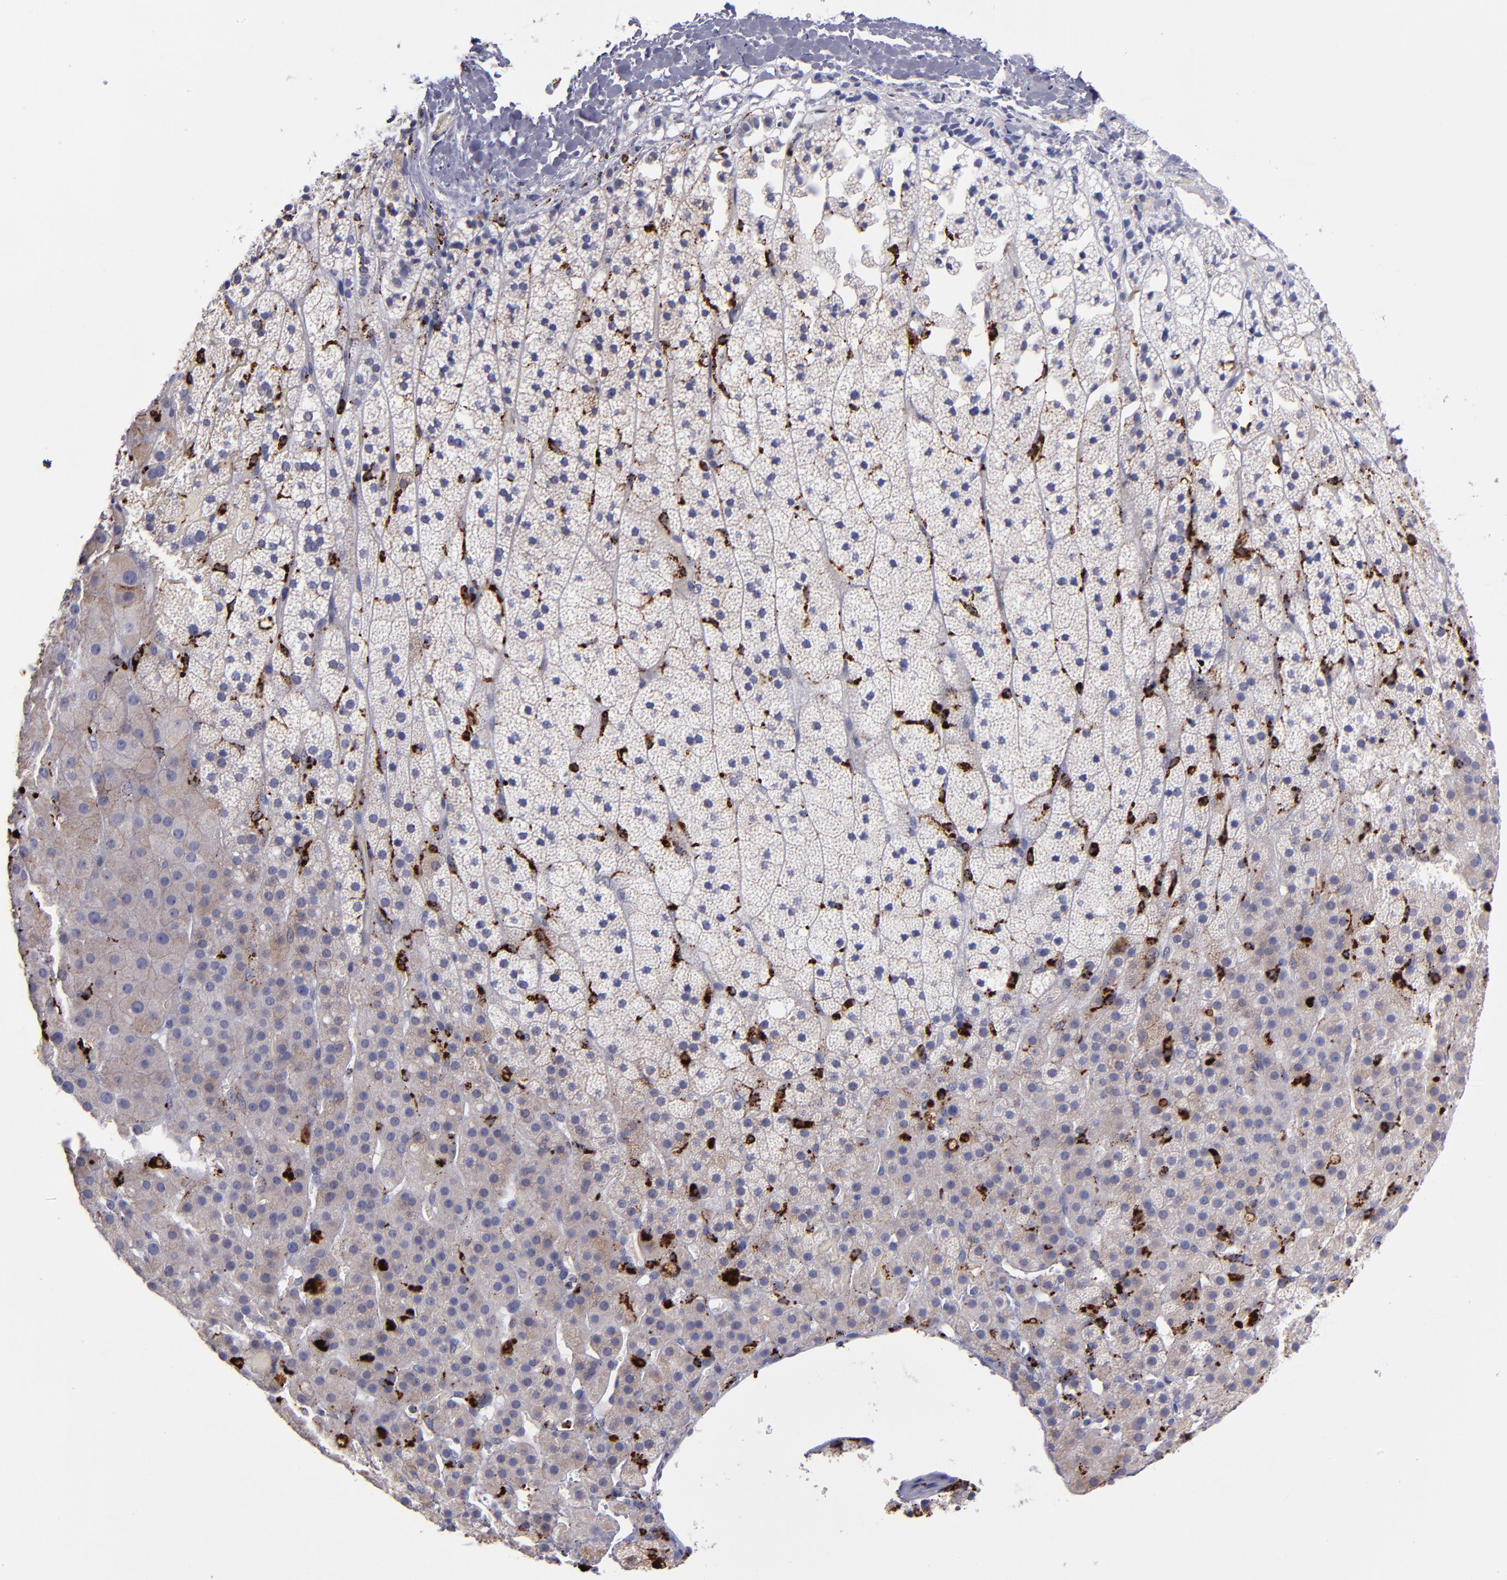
{"staining": {"intensity": "negative", "quantity": "none", "location": "none"}, "tissue": "adrenal gland", "cell_type": "Glandular cells", "image_type": "normal", "snomed": [{"axis": "morphology", "description": "Normal tissue, NOS"}, {"axis": "topography", "description": "Adrenal gland"}], "caption": "DAB (3,3'-diaminobenzidine) immunohistochemical staining of unremarkable human adrenal gland reveals no significant positivity in glandular cells. (Brightfield microscopy of DAB IHC at high magnification).", "gene": "CTSS", "patient": {"sex": "male", "age": 35}}